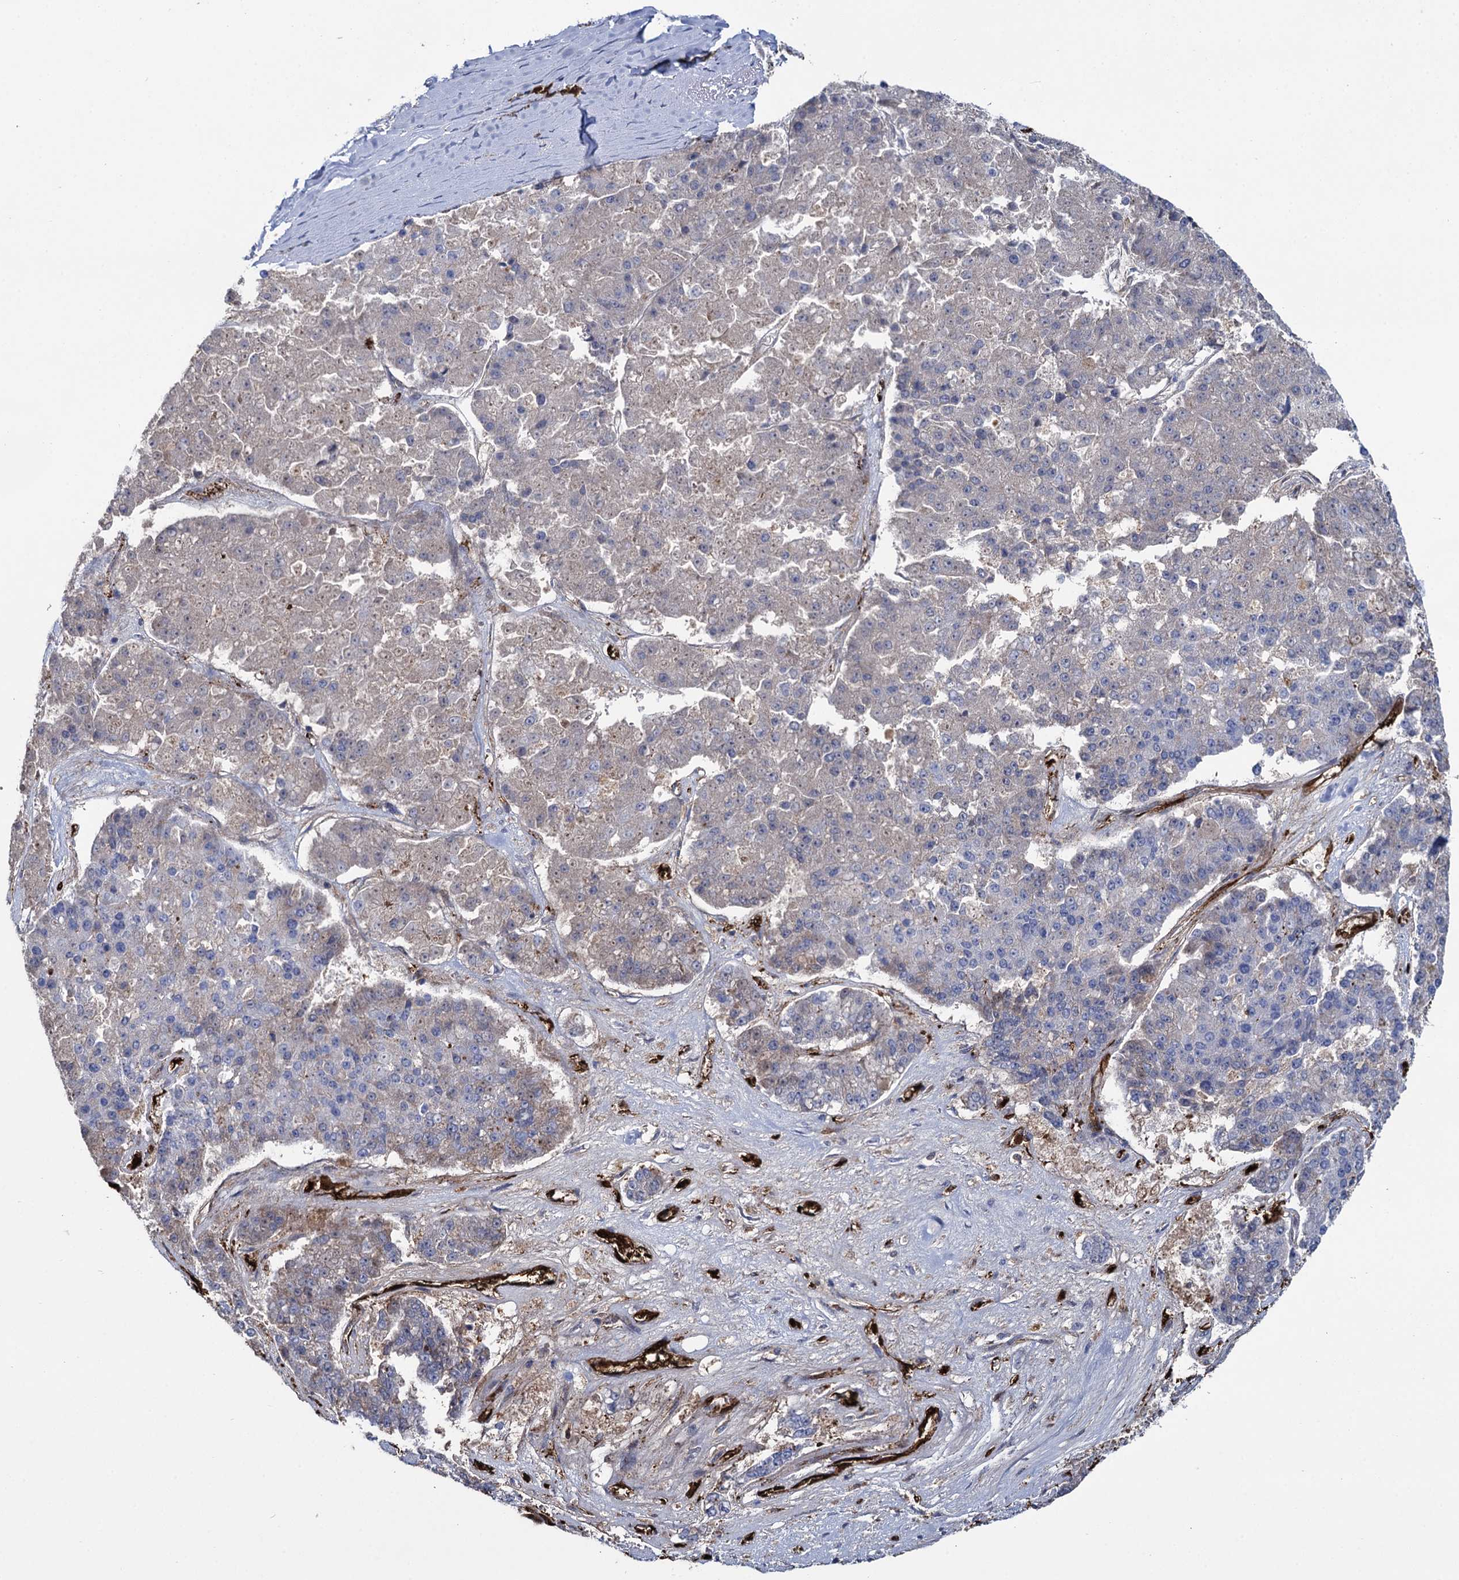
{"staining": {"intensity": "weak", "quantity": "<25%", "location": "cytoplasmic/membranous"}, "tissue": "pancreatic cancer", "cell_type": "Tumor cells", "image_type": "cancer", "snomed": [{"axis": "morphology", "description": "Adenocarcinoma, NOS"}, {"axis": "topography", "description": "Pancreas"}], "caption": "Pancreatic adenocarcinoma stained for a protein using IHC displays no expression tumor cells.", "gene": "FABP5", "patient": {"sex": "male", "age": 50}}